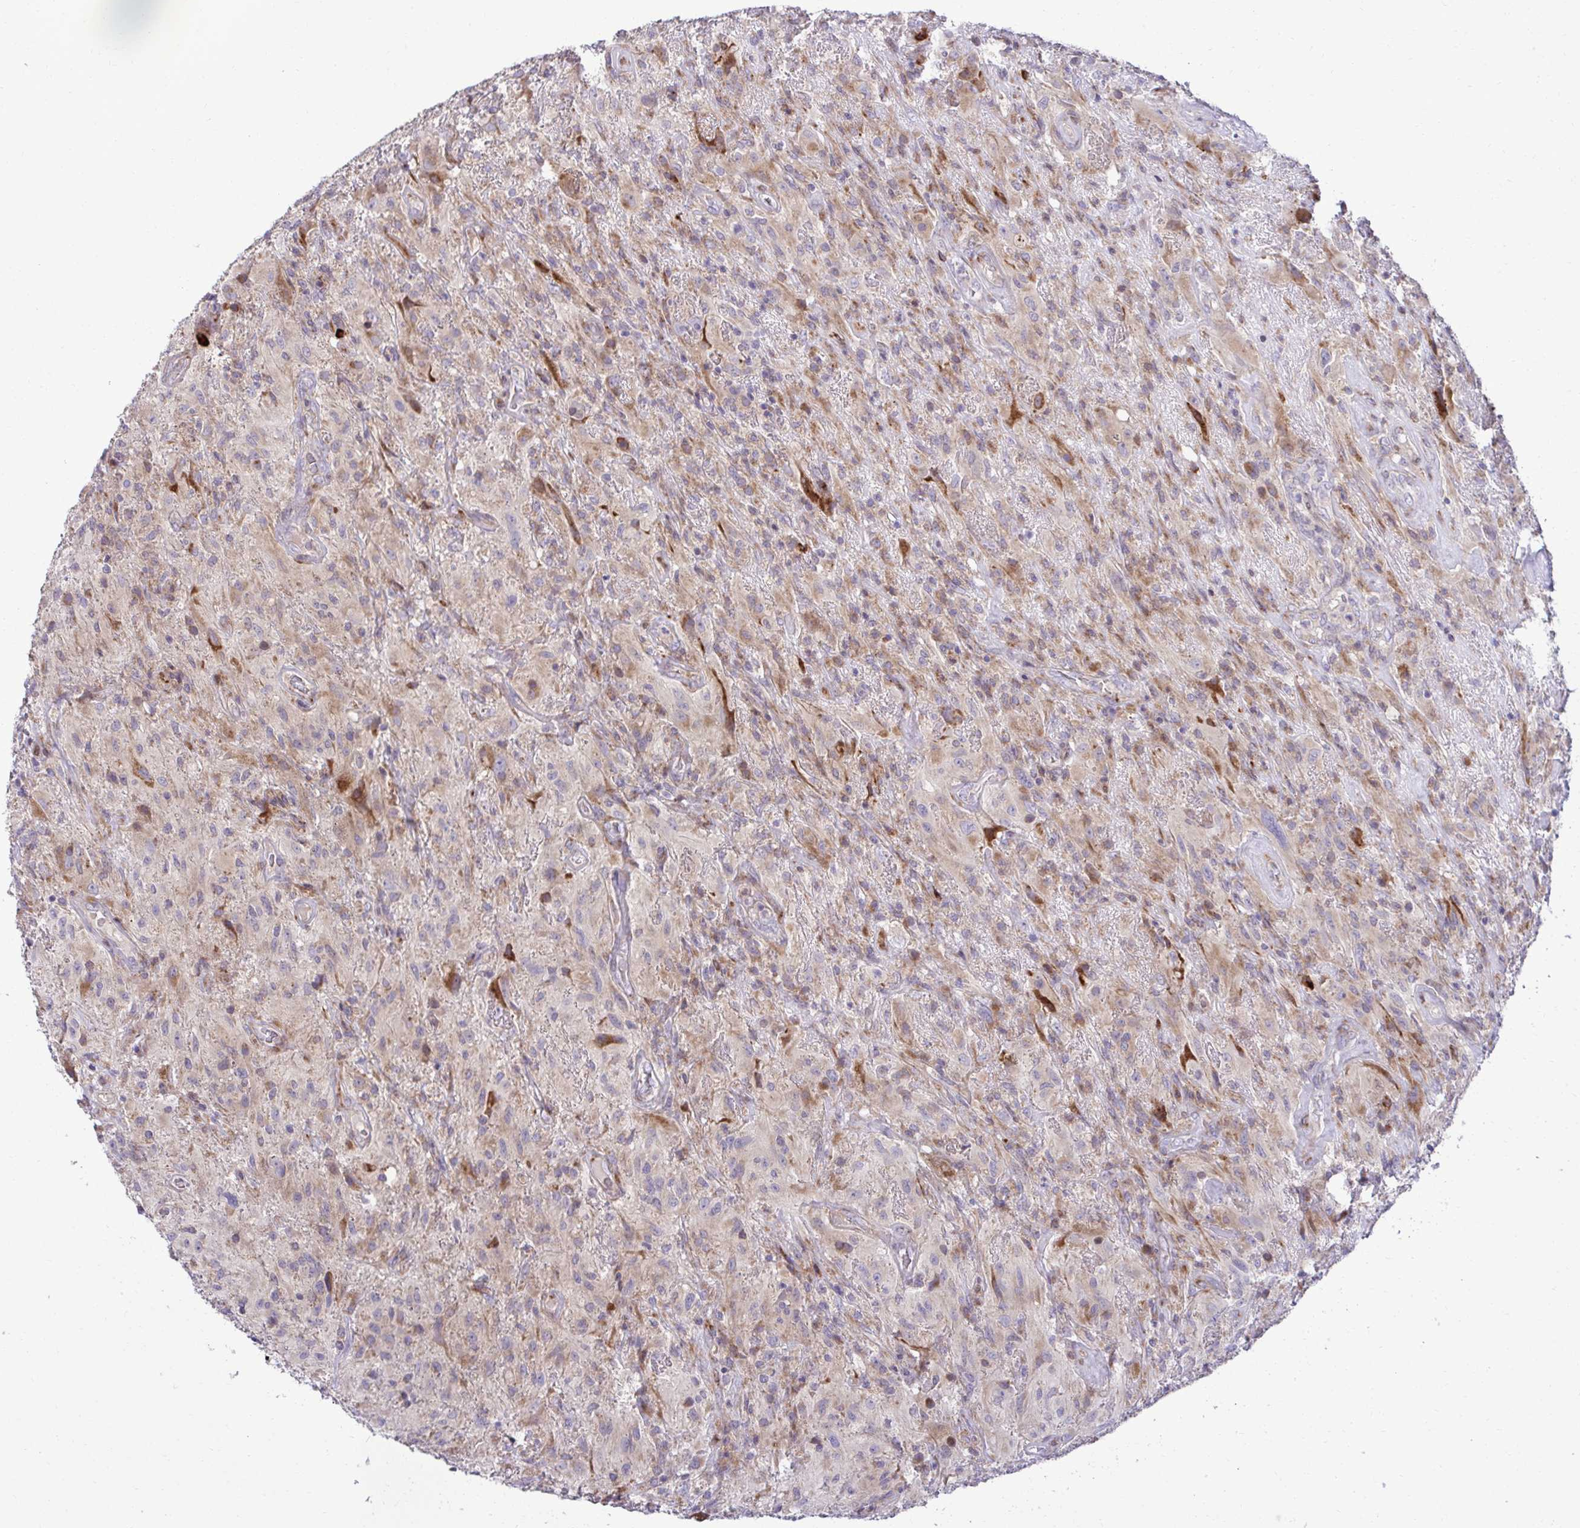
{"staining": {"intensity": "moderate", "quantity": "<25%", "location": "cytoplasmic/membranous"}, "tissue": "glioma", "cell_type": "Tumor cells", "image_type": "cancer", "snomed": [{"axis": "morphology", "description": "Glioma, malignant, High grade"}, {"axis": "topography", "description": "Brain"}], "caption": "Glioma stained with a brown dye shows moderate cytoplasmic/membranous positive positivity in about <25% of tumor cells.", "gene": "LIMS1", "patient": {"sex": "male", "age": 46}}